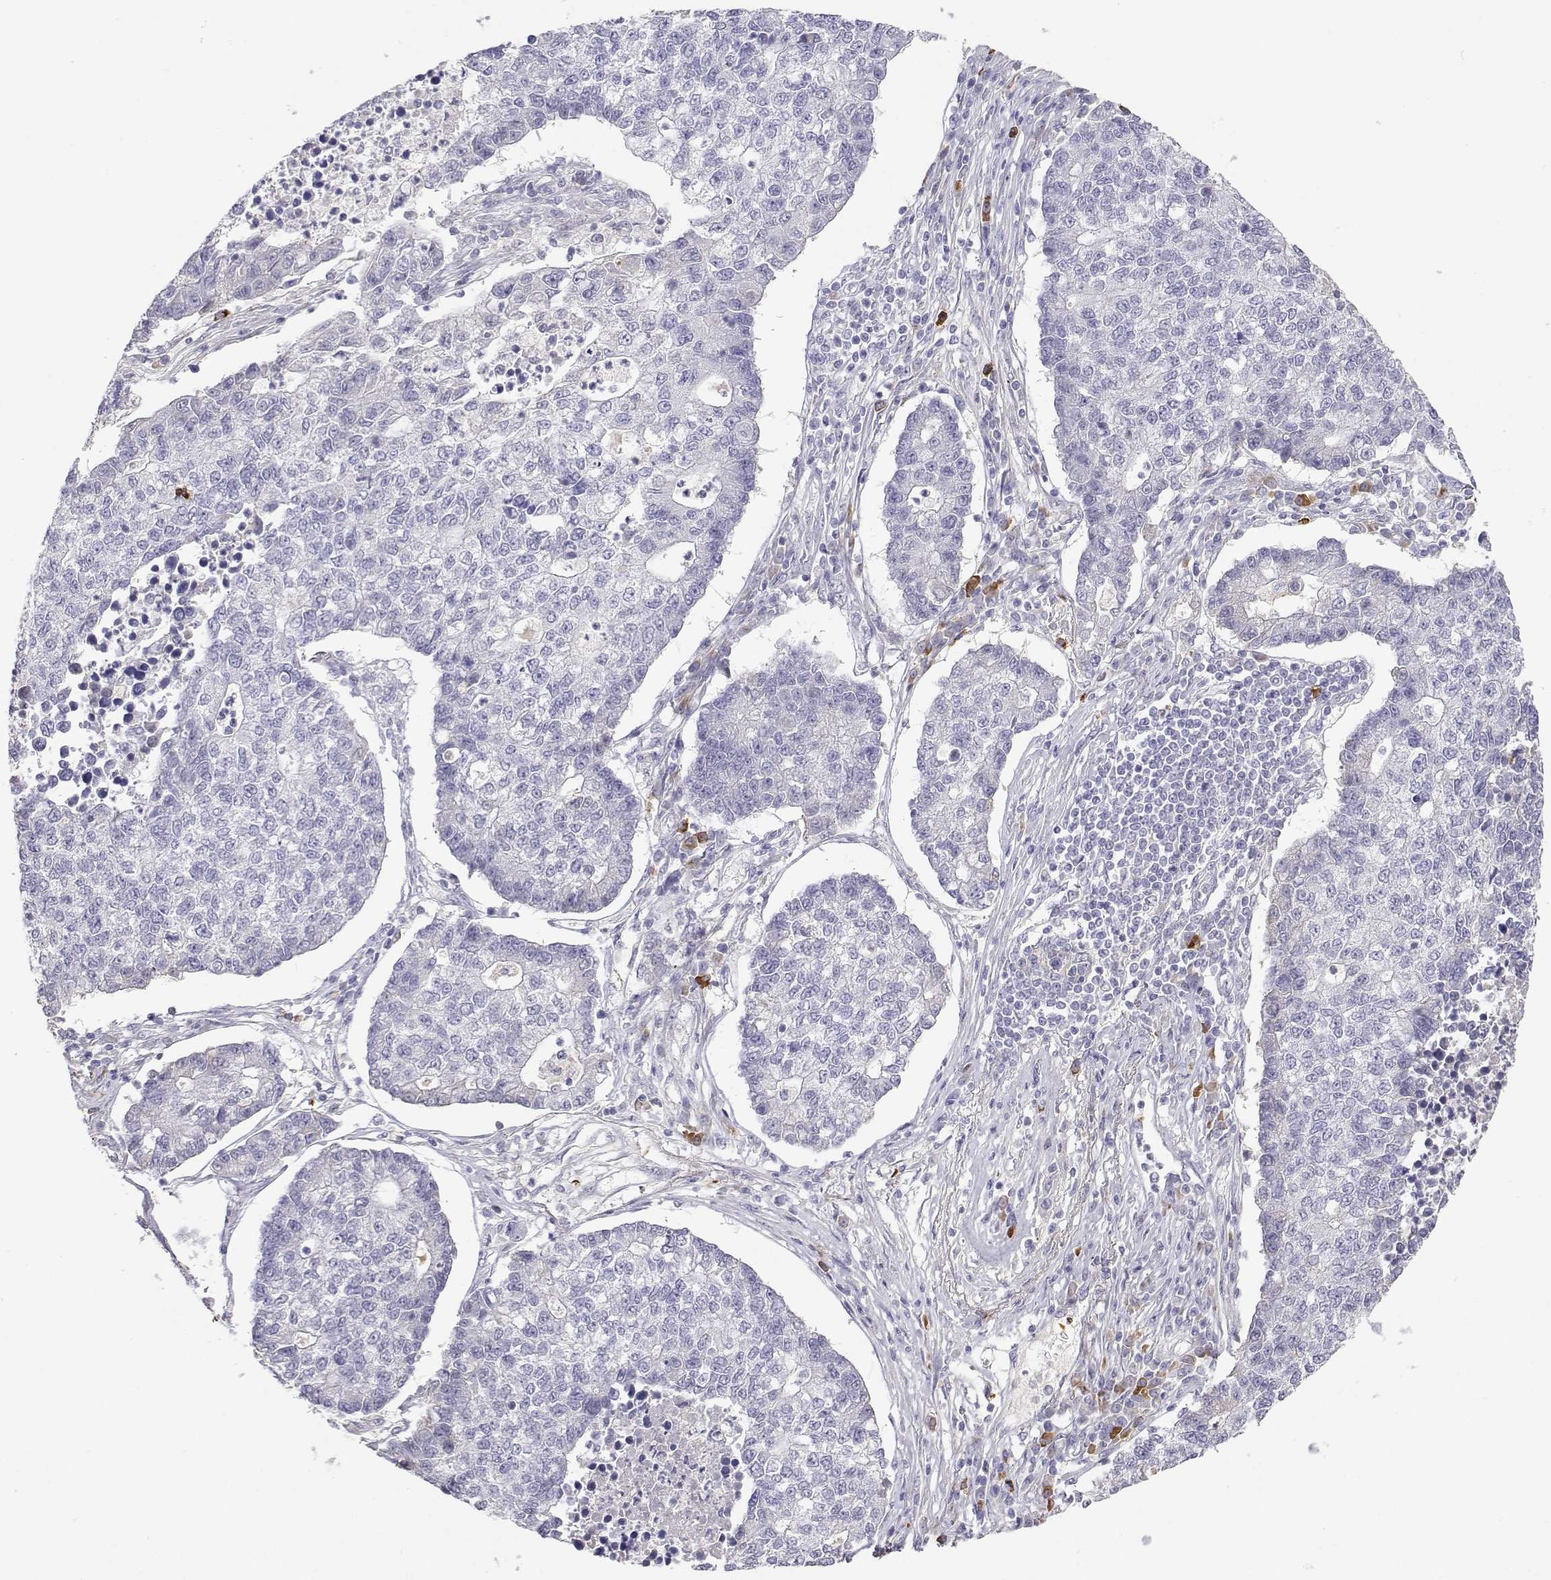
{"staining": {"intensity": "negative", "quantity": "none", "location": "none"}, "tissue": "lung cancer", "cell_type": "Tumor cells", "image_type": "cancer", "snomed": [{"axis": "morphology", "description": "Adenocarcinoma, NOS"}, {"axis": "topography", "description": "Lung"}], "caption": "Lung adenocarcinoma stained for a protein using immunohistochemistry (IHC) reveals no positivity tumor cells.", "gene": "CDHR1", "patient": {"sex": "male", "age": 57}}